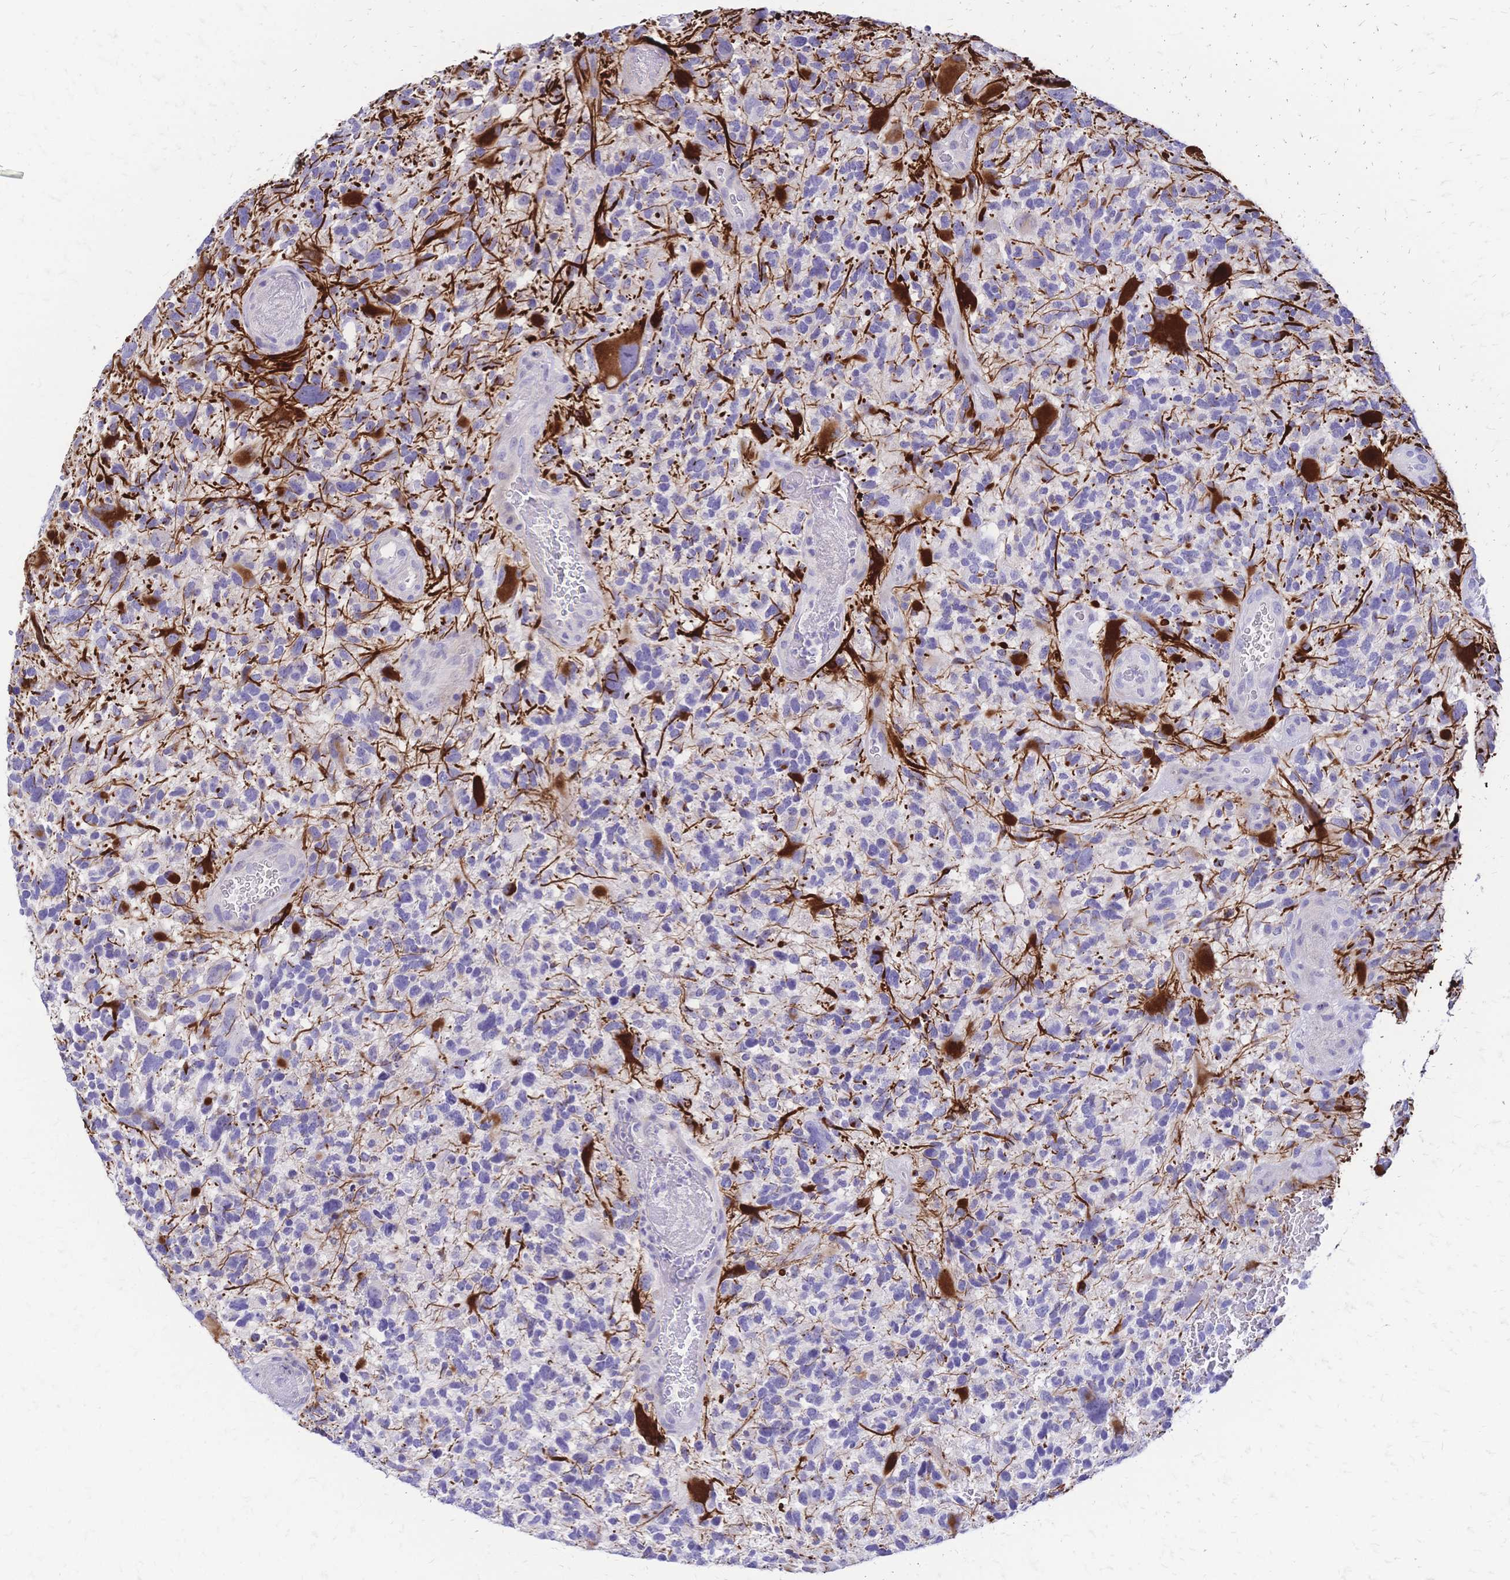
{"staining": {"intensity": "negative", "quantity": "none", "location": "none"}, "tissue": "glioma", "cell_type": "Tumor cells", "image_type": "cancer", "snomed": [{"axis": "morphology", "description": "Glioma, malignant, High grade"}, {"axis": "topography", "description": "Brain"}], "caption": "The image exhibits no staining of tumor cells in malignant glioma (high-grade). (DAB (3,3'-diaminobenzidine) IHC visualized using brightfield microscopy, high magnification).", "gene": "IL2RA", "patient": {"sex": "female", "age": 71}}